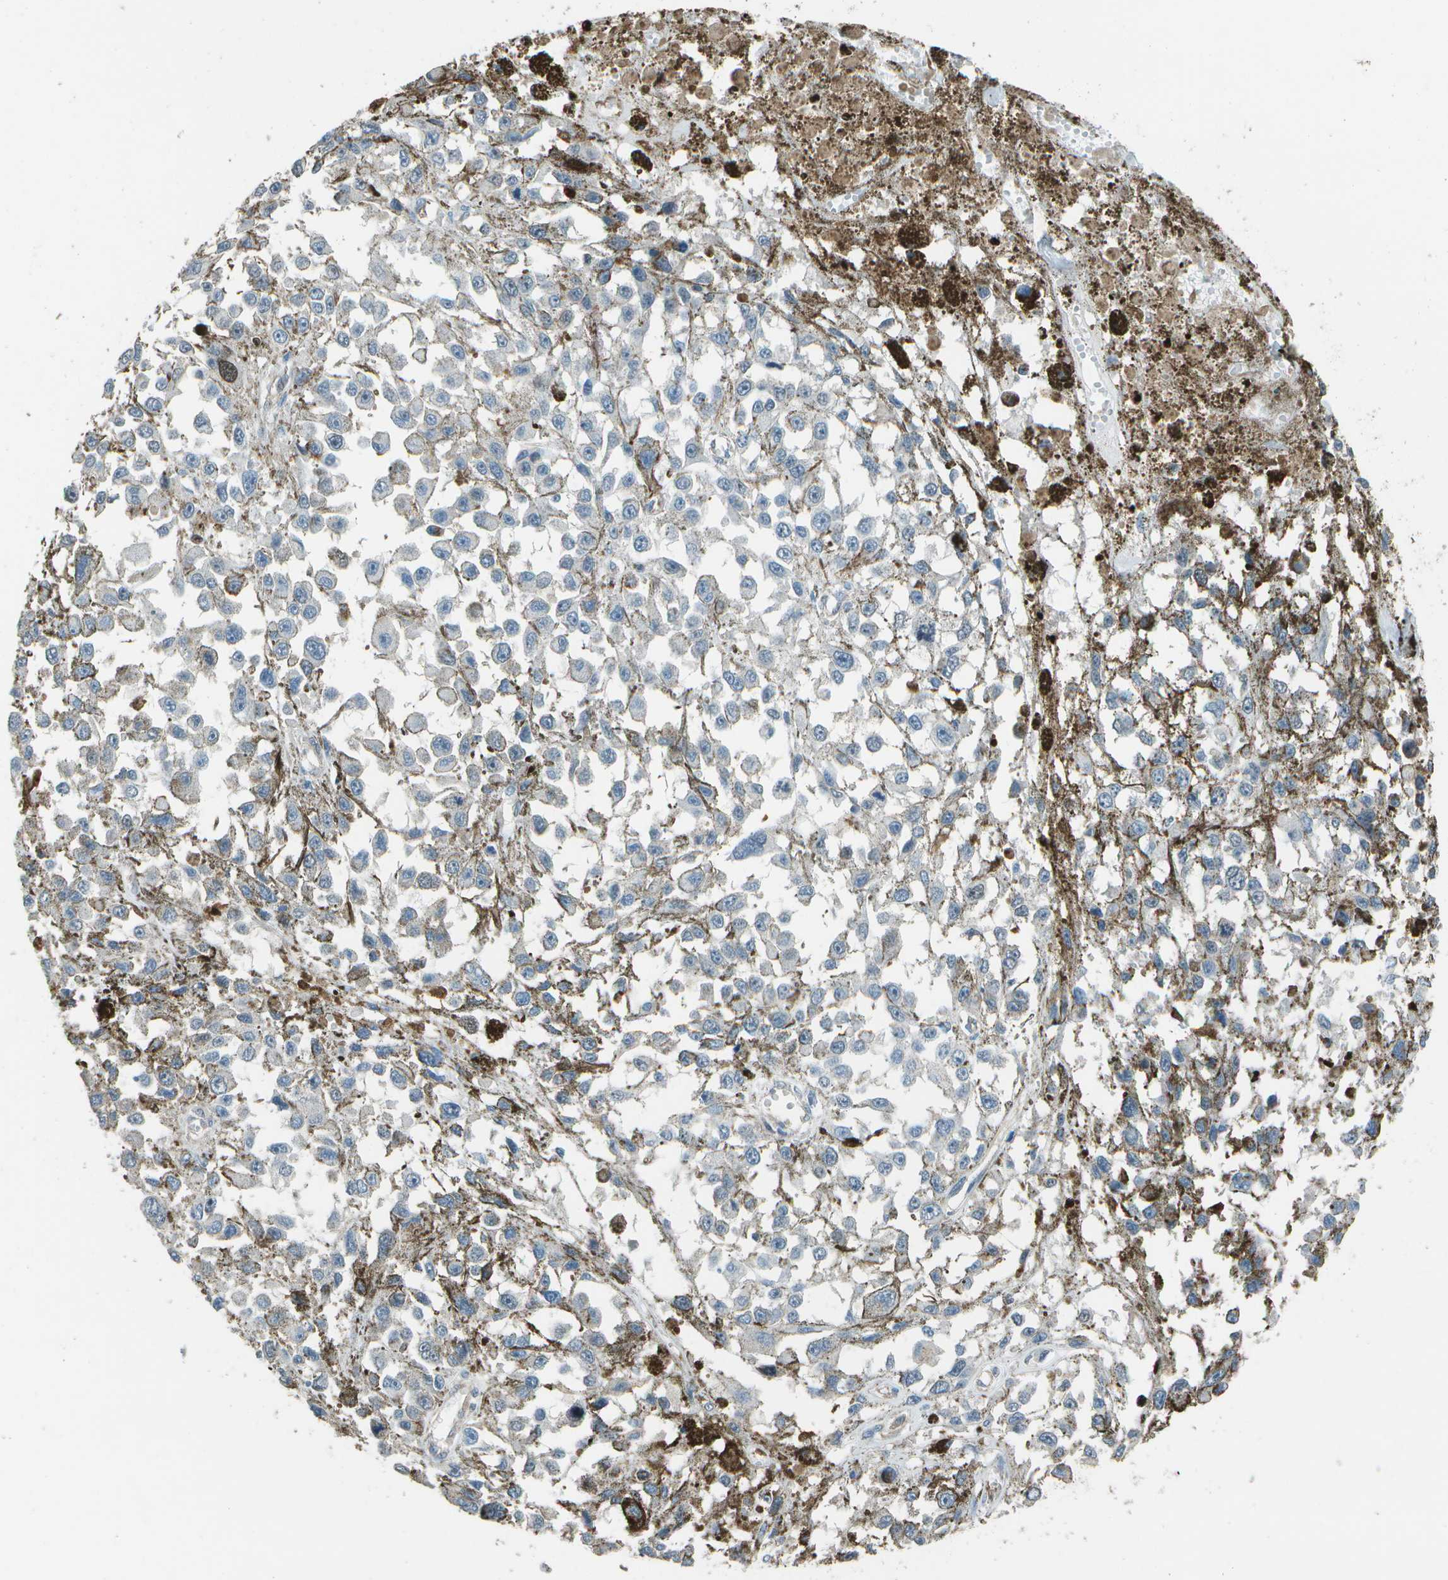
{"staining": {"intensity": "negative", "quantity": "none", "location": "none"}, "tissue": "melanoma", "cell_type": "Tumor cells", "image_type": "cancer", "snomed": [{"axis": "morphology", "description": "Malignant melanoma, Metastatic site"}, {"axis": "topography", "description": "Lymph node"}], "caption": "Micrograph shows no significant protein positivity in tumor cells of melanoma.", "gene": "PDLIM1", "patient": {"sex": "male", "age": 59}}